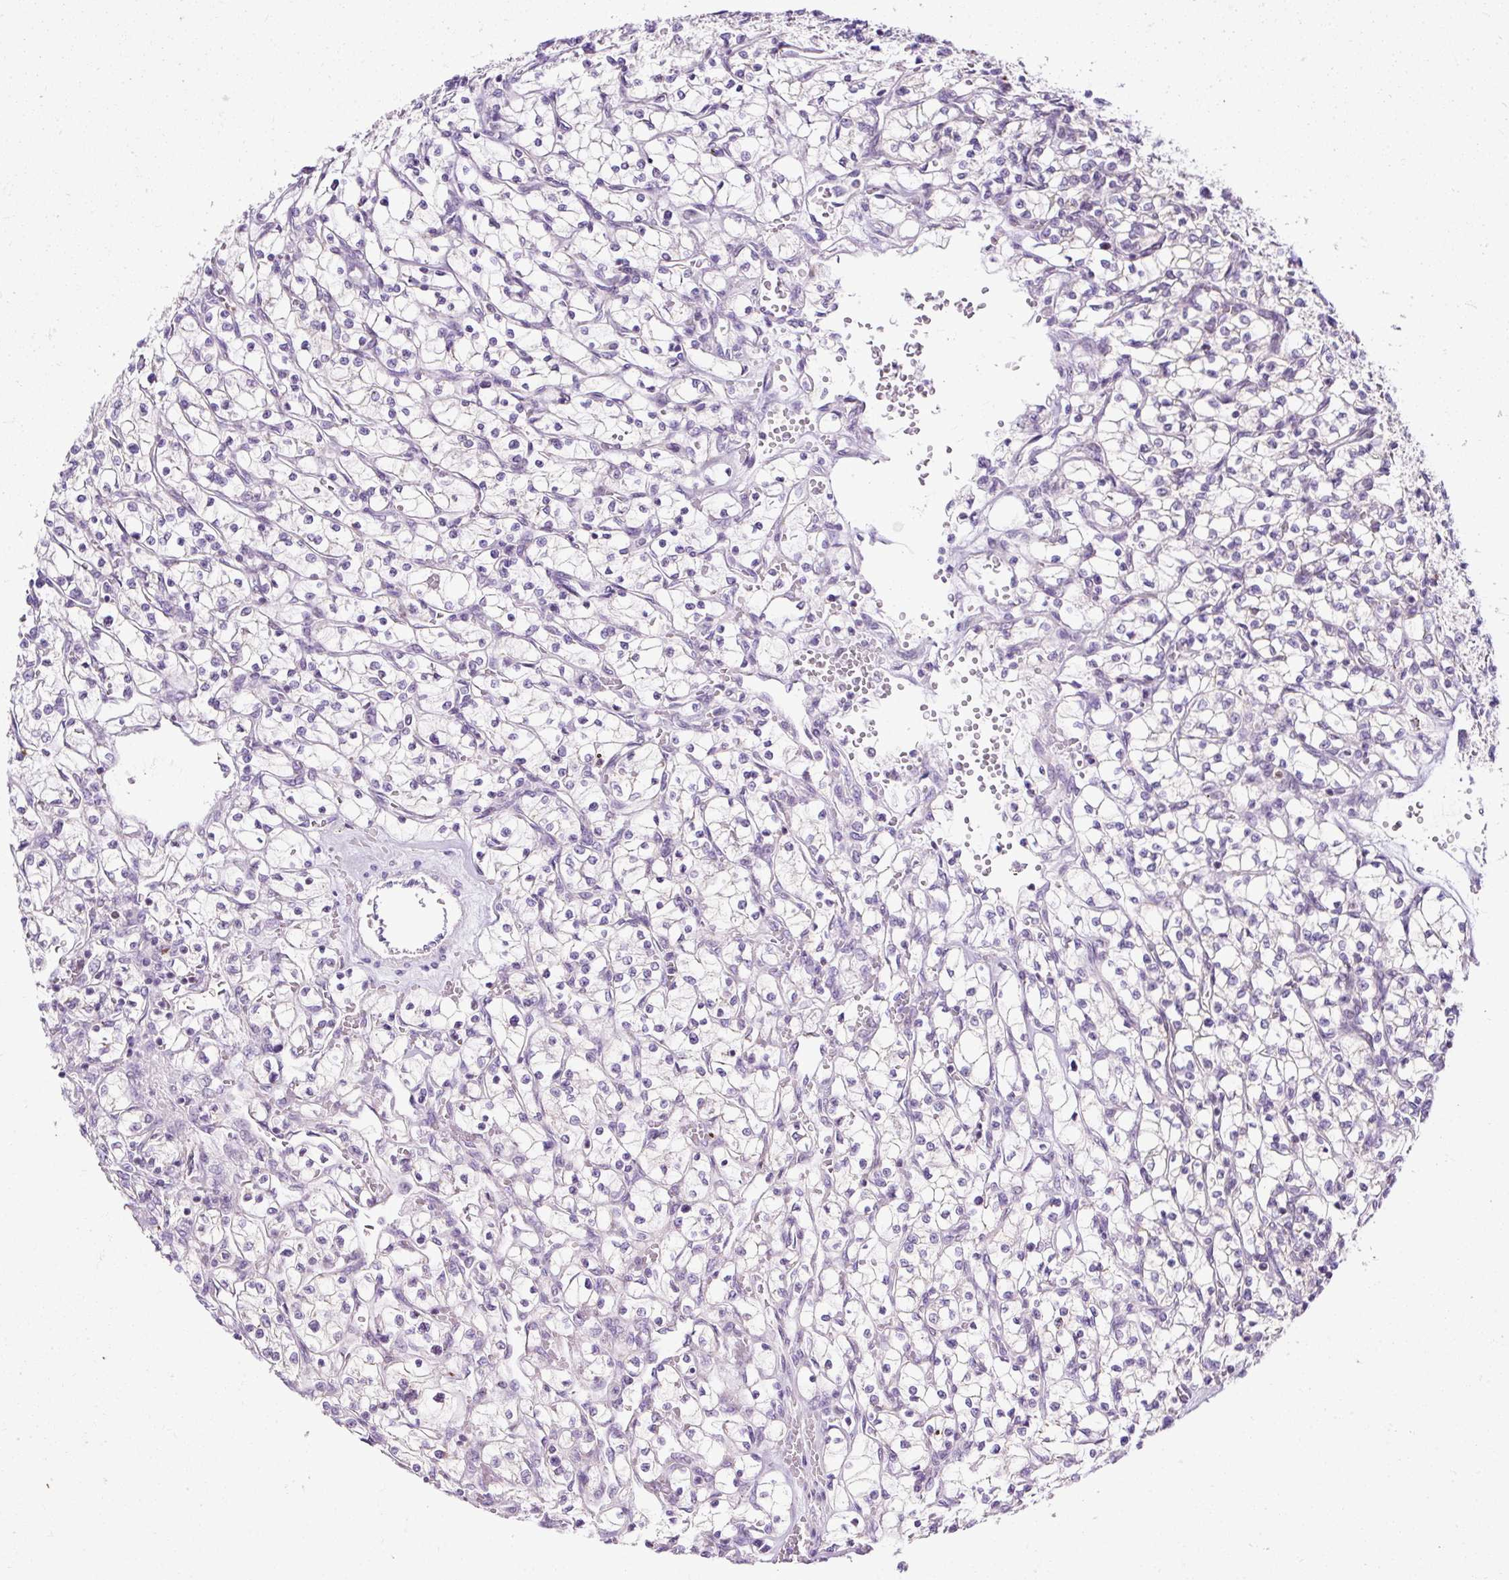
{"staining": {"intensity": "negative", "quantity": "none", "location": "none"}, "tissue": "renal cancer", "cell_type": "Tumor cells", "image_type": "cancer", "snomed": [{"axis": "morphology", "description": "Adenocarcinoma, NOS"}, {"axis": "topography", "description": "Kidney"}], "caption": "Human renal adenocarcinoma stained for a protein using immunohistochemistry shows no expression in tumor cells.", "gene": "FMC1", "patient": {"sex": "female", "age": 64}}